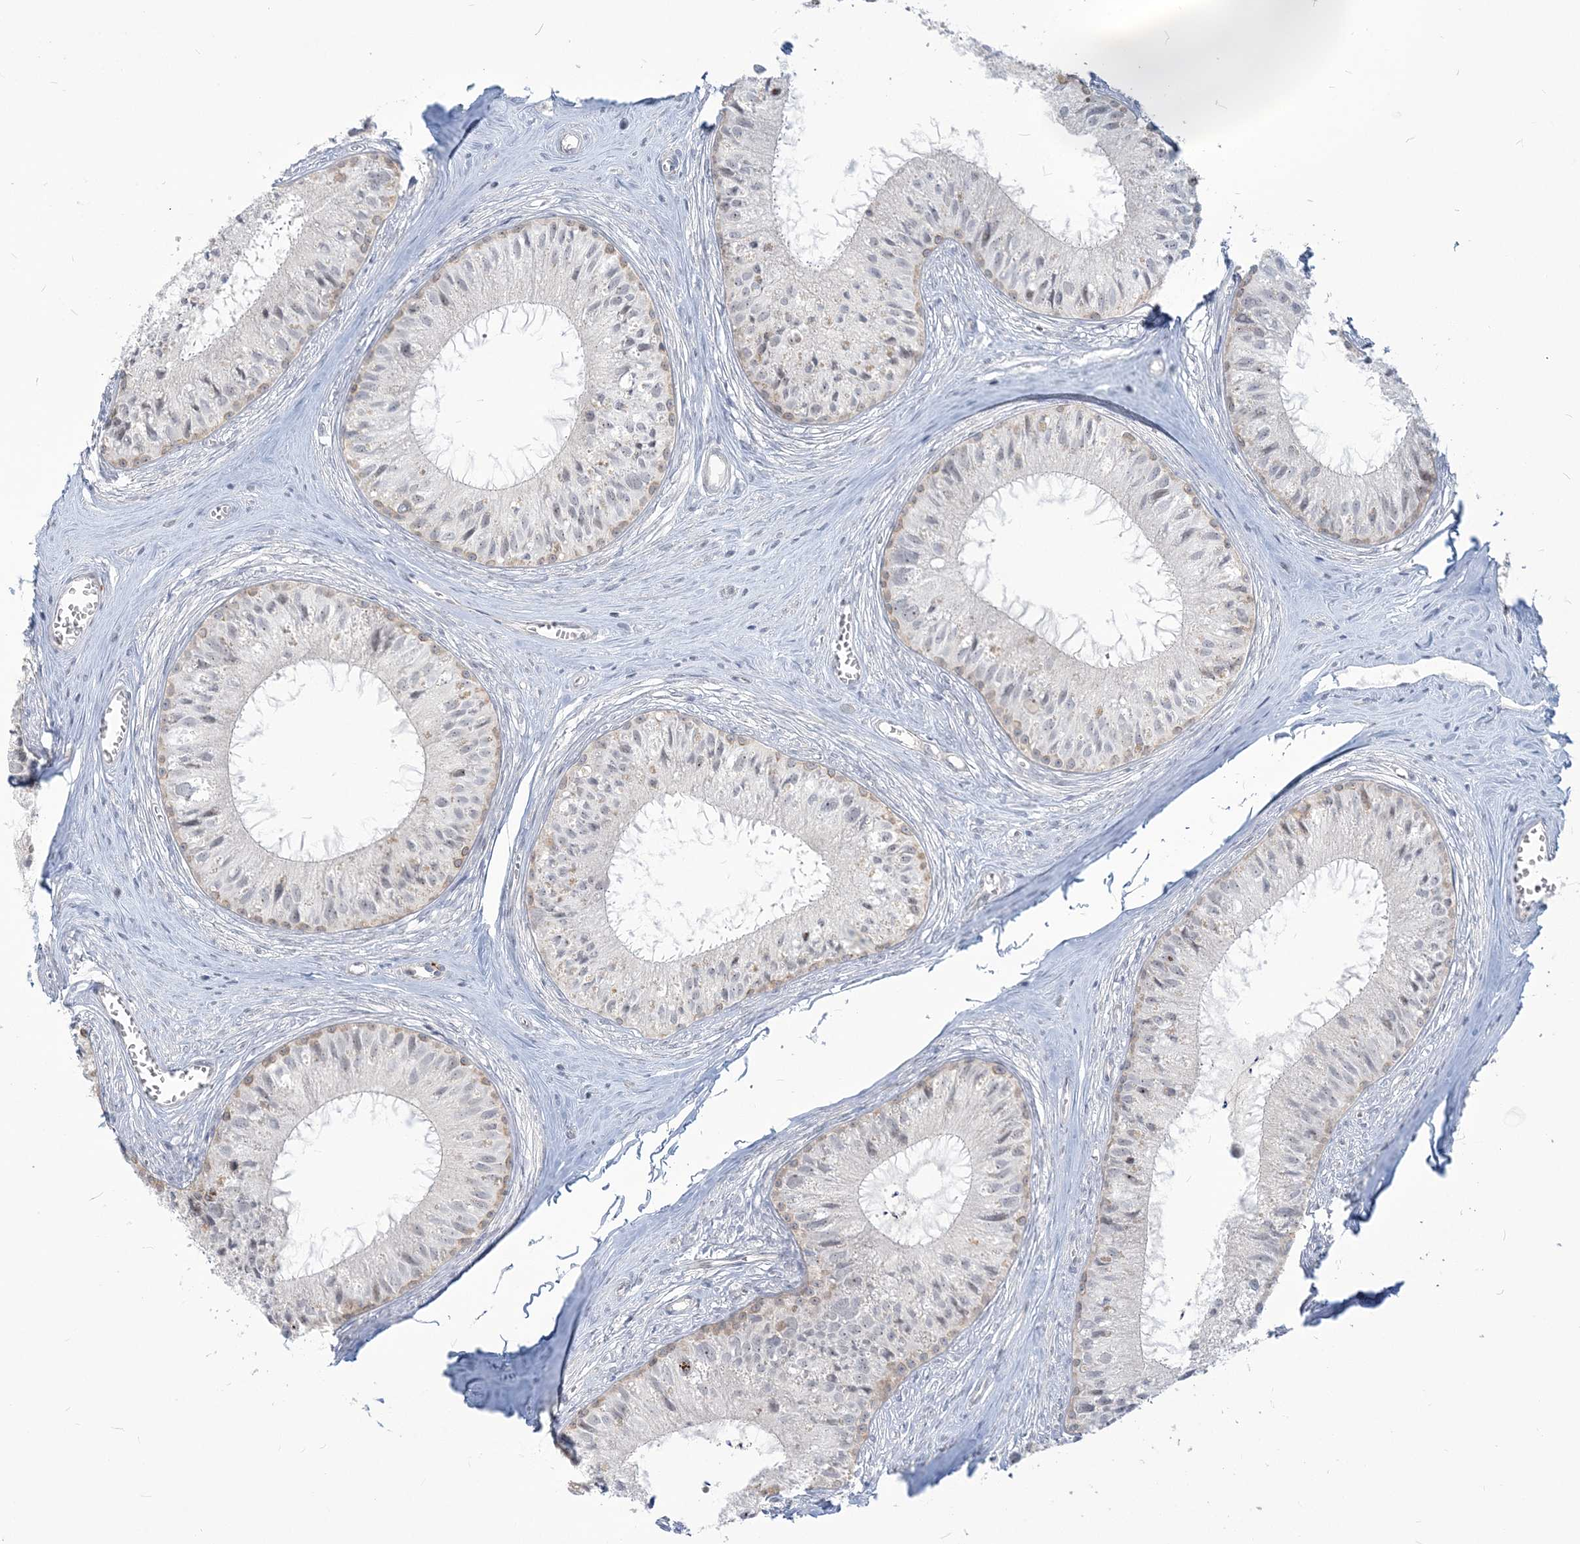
{"staining": {"intensity": "weak", "quantity": "<25%", "location": "cytoplasmic/membranous,nuclear"}, "tissue": "epididymis", "cell_type": "Glandular cells", "image_type": "normal", "snomed": [{"axis": "morphology", "description": "Normal tissue, NOS"}, {"axis": "topography", "description": "Epididymis"}], "caption": "IHC image of benign epididymis: human epididymis stained with DAB (3,3'-diaminobenzidine) exhibits no significant protein expression in glandular cells.", "gene": "SDAD1", "patient": {"sex": "male", "age": 36}}